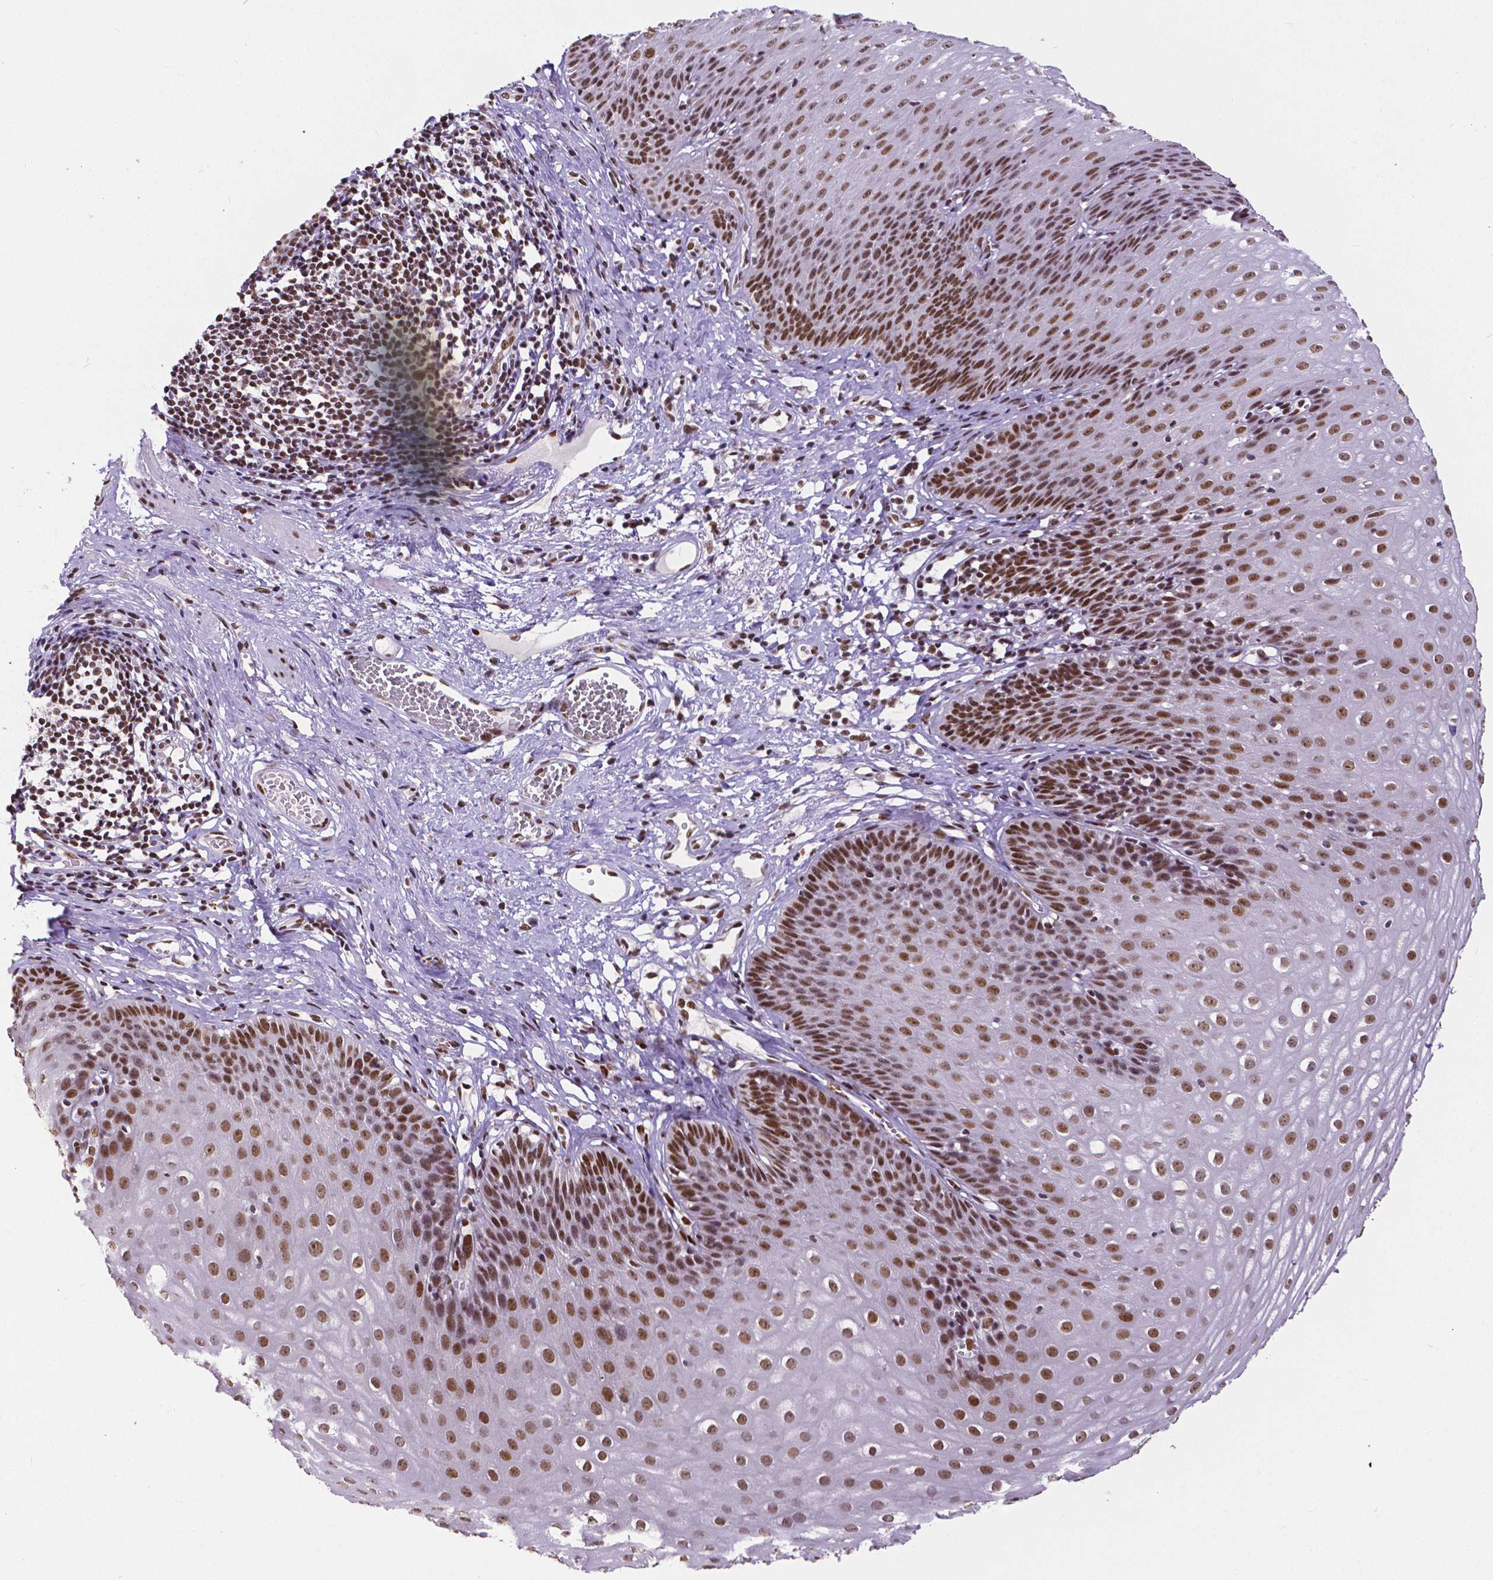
{"staining": {"intensity": "moderate", "quantity": ">75%", "location": "nuclear"}, "tissue": "esophagus", "cell_type": "Squamous epithelial cells", "image_type": "normal", "snomed": [{"axis": "morphology", "description": "Normal tissue, NOS"}, {"axis": "topography", "description": "Esophagus"}], "caption": "Immunohistochemical staining of benign esophagus demonstrates moderate nuclear protein expression in approximately >75% of squamous epithelial cells. The protein is shown in brown color, while the nuclei are stained blue.", "gene": "ATRX", "patient": {"sex": "male", "age": 72}}